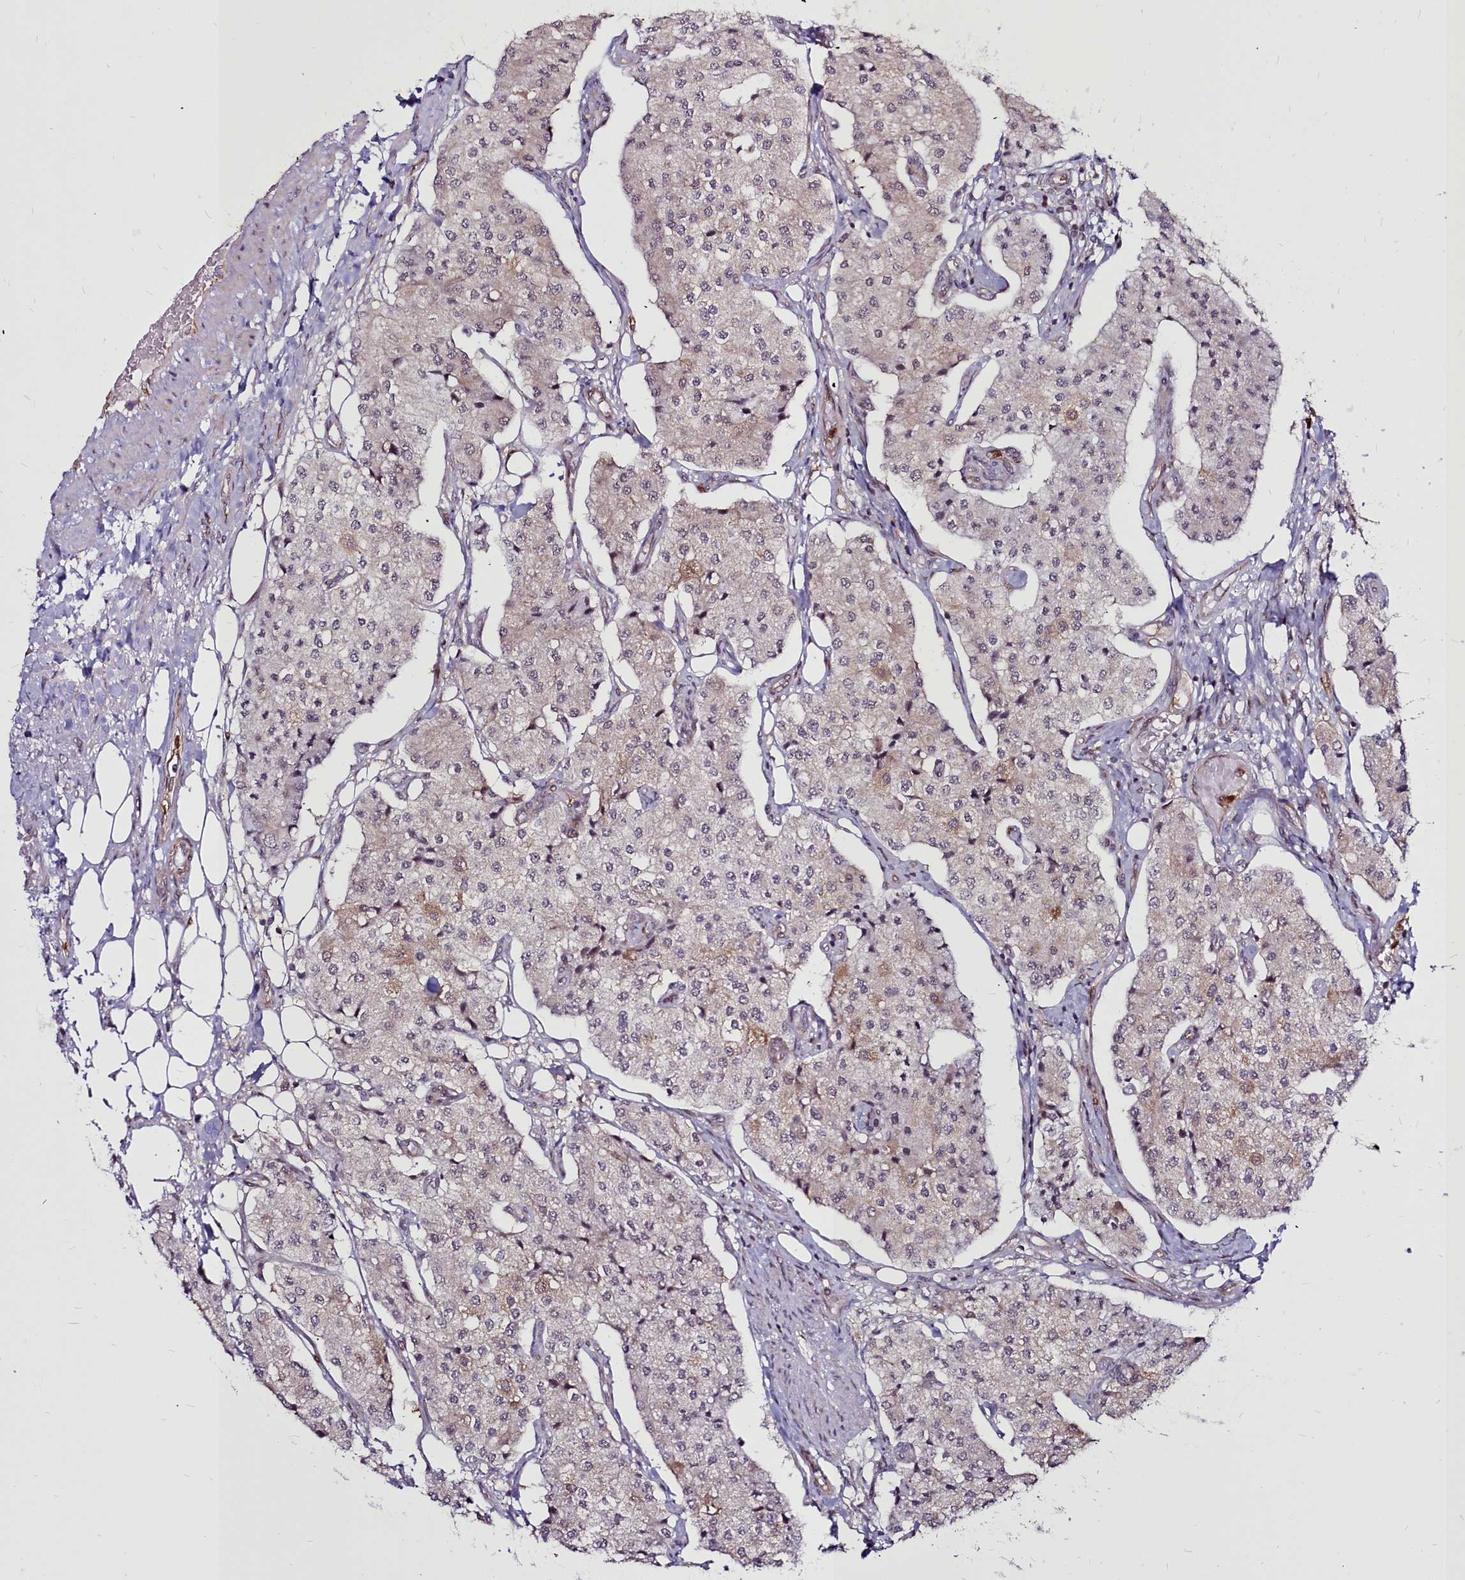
{"staining": {"intensity": "weak", "quantity": "<25%", "location": "cytoplasmic/membranous"}, "tissue": "carcinoid", "cell_type": "Tumor cells", "image_type": "cancer", "snomed": [{"axis": "morphology", "description": "Carcinoid, malignant, NOS"}, {"axis": "topography", "description": "Colon"}], "caption": "Tumor cells are negative for protein expression in human carcinoid.", "gene": "CLK3", "patient": {"sex": "female", "age": 52}}